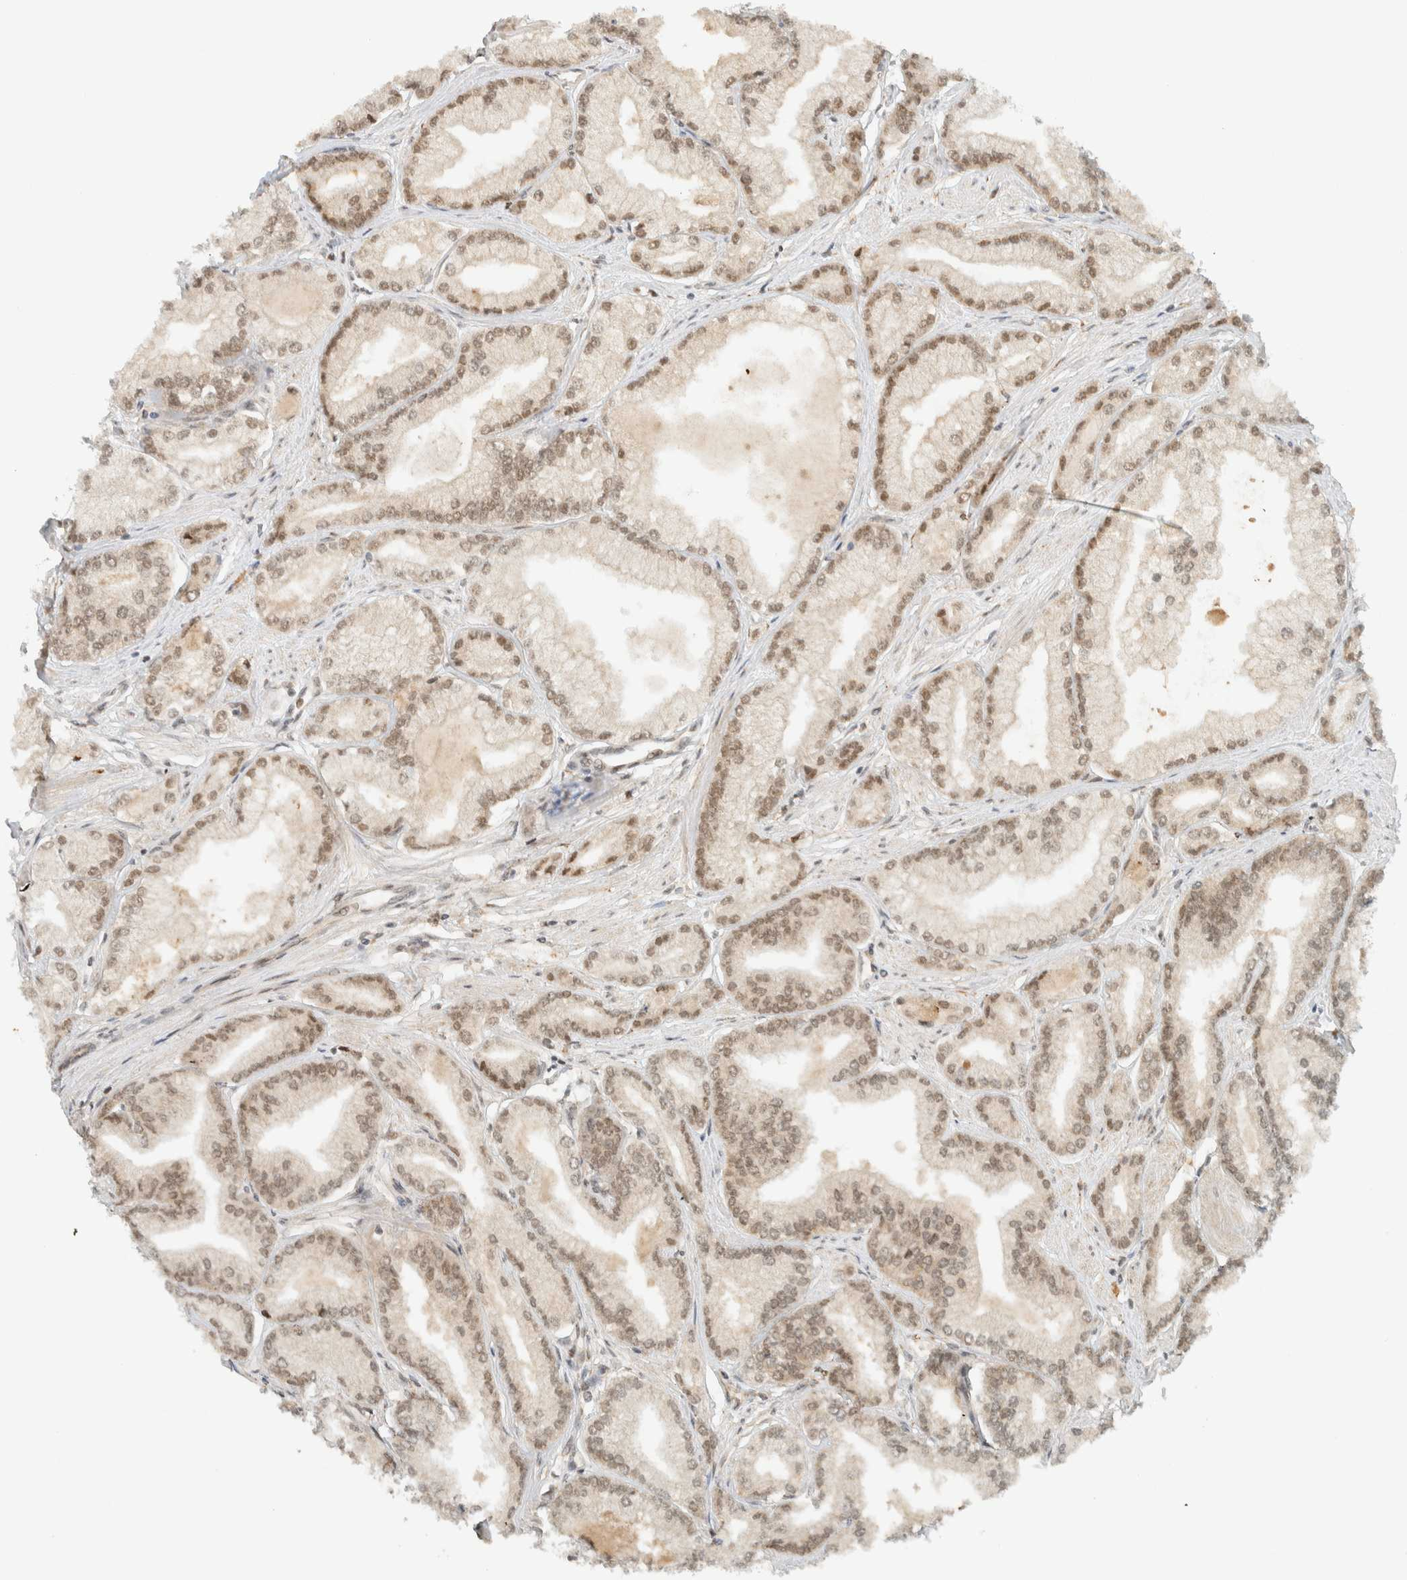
{"staining": {"intensity": "weak", "quantity": ">75%", "location": "nuclear"}, "tissue": "prostate cancer", "cell_type": "Tumor cells", "image_type": "cancer", "snomed": [{"axis": "morphology", "description": "Adenocarcinoma, Low grade"}, {"axis": "topography", "description": "Prostate"}], "caption": "This histopathology image displays prostate adenocarcinoma (low-grade) stained with immunohistochemistry to label a protein in brown. The nuclear of tumor cells show weak positivity for the protein. Nuclei are counter-stained blue.", "gene": "ITPRID1", "patient": {"sex": "male", "age": 52}}